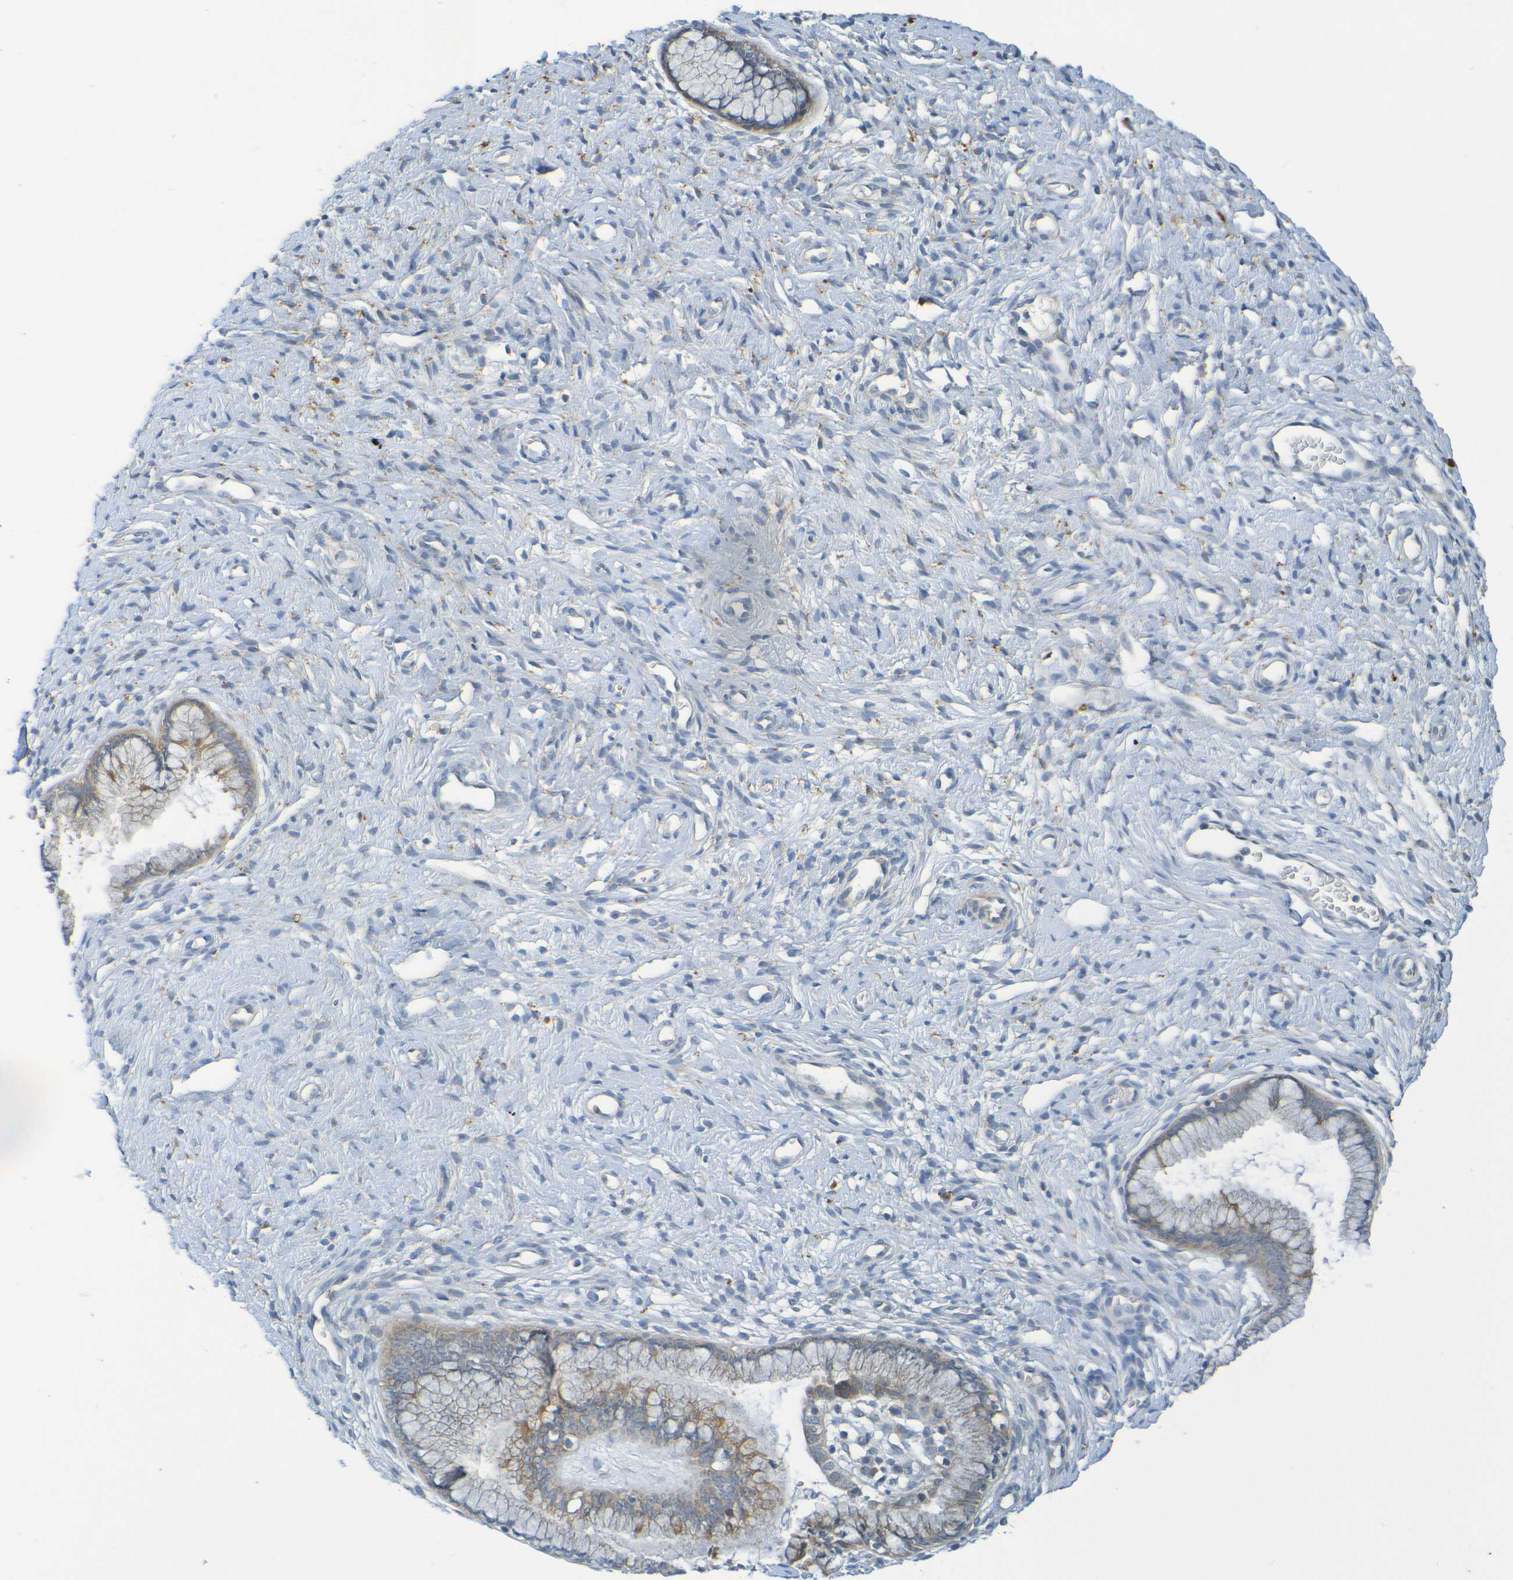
{"staining": {"intensity": "weak", "quantity": ">75%", "location": "cytoplasmic/membranous"}, "tissue": "cervix", "cell_type": "Glandular cells", "image_type": "normal", "snomed": [{"axis": "morphology", "description": "Normal tissue, NOS"}, {"axis": "topography", "description": "Cervix"}], "caption": "Immunohistochemistry image of benign cervix stained for a protein (brown), which demonstrates low levels of weak cytoplasmic/membranous positivity in approximately >75% of glandular cells.", "gene": "CYP4F2", "patient": {"sex": "female", "age": 65}}